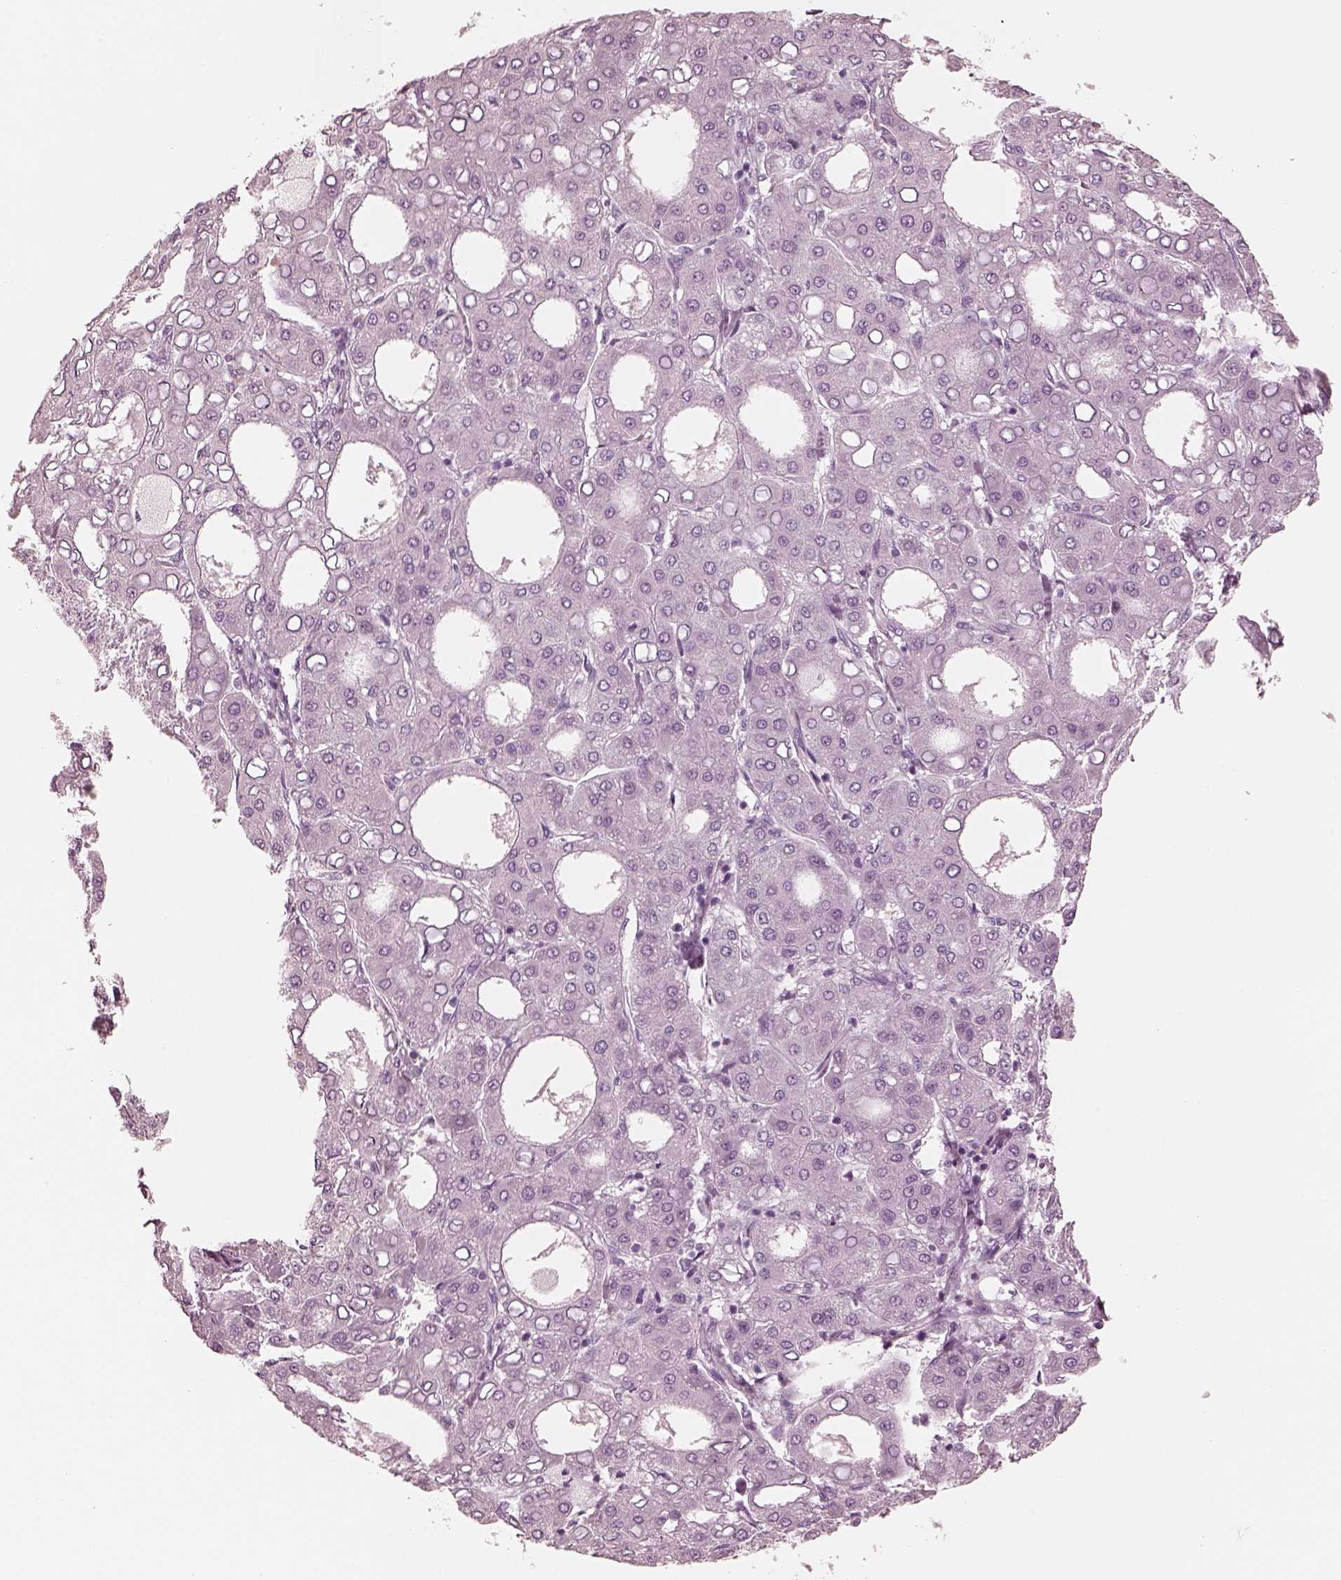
{"staining": {"intensity": "negative", "quantity": "none", "location": "none"}, "tissue": "liver cancer", "cell_type": "Tumor cells", "image_type": "cancer", "snomed": [{"axis": "morphology", "description": "Carcinoma, Hepatocellular, NOS"}, {"axis": "topography", "description": "Liver"}], "caption": "Tumor cells are negative for brown protein staining in liver hepatocellular carcinoma. Nuclei are stained in blue.", "gene": "CSH1", "patient": {"sex": "male", "age": 65}}